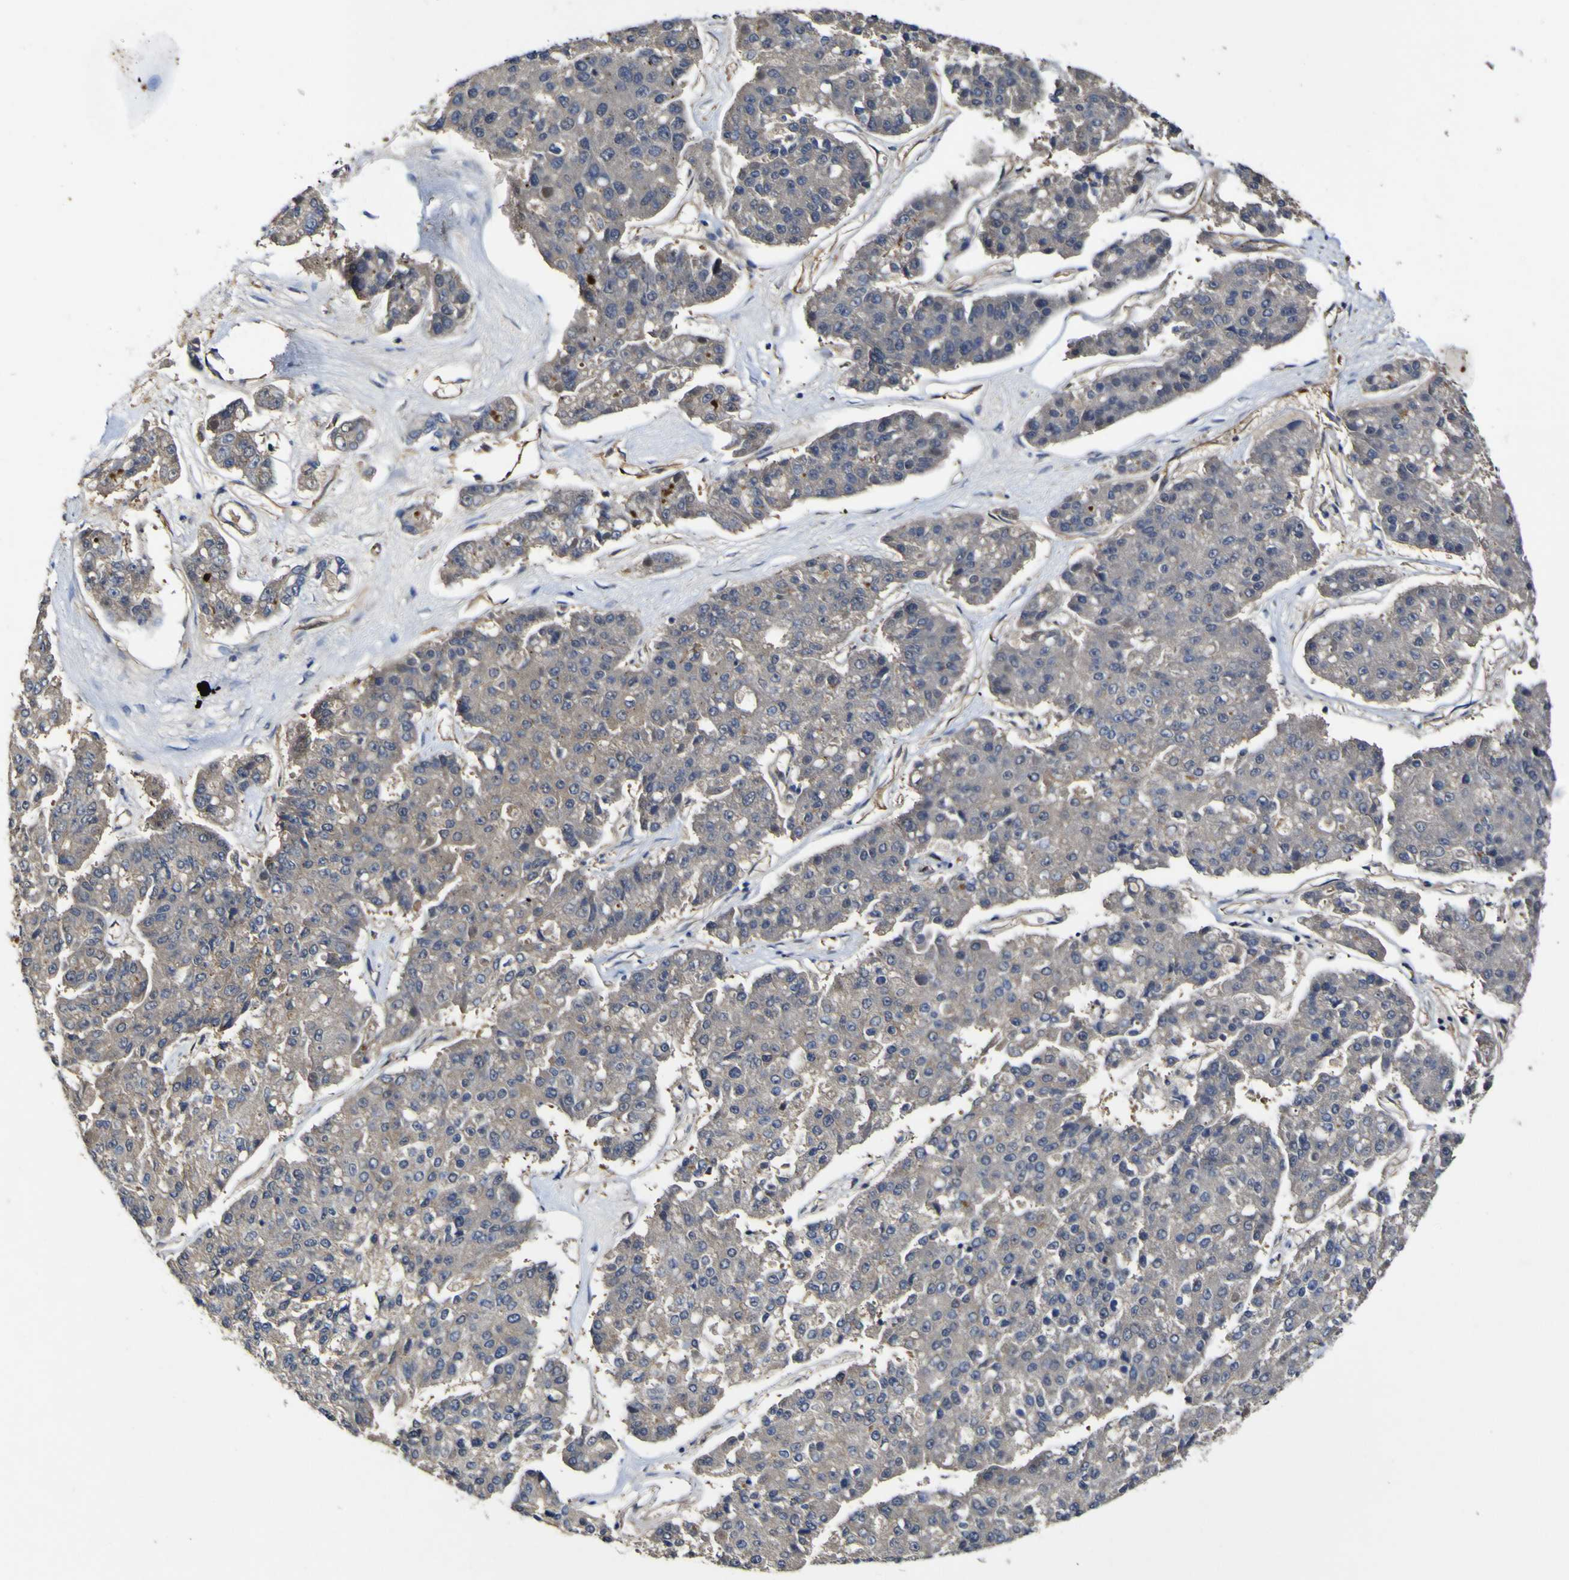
{"staining": {"intensity": "negative", "quantity": "none", "location": "none"}, "tissue": "pancreatic cancer", "cell_type": "Tumor cells", "image_type": "cancer", "snomed": [{"axis": "morphology", "description": "Adenocarcinoma, NOS"}, {"axis": "topography", "description": "Pancreas"}], "caption": "IHC micrograph of neoplastic tissue: adenocarcinoma (pancreatic) stained with DAB (3,3'-diaminobenzidine) displays no significant protein staining in tumor cells.", "gene": "CCL2", "patient": {"sex": "male", "age": 50}}